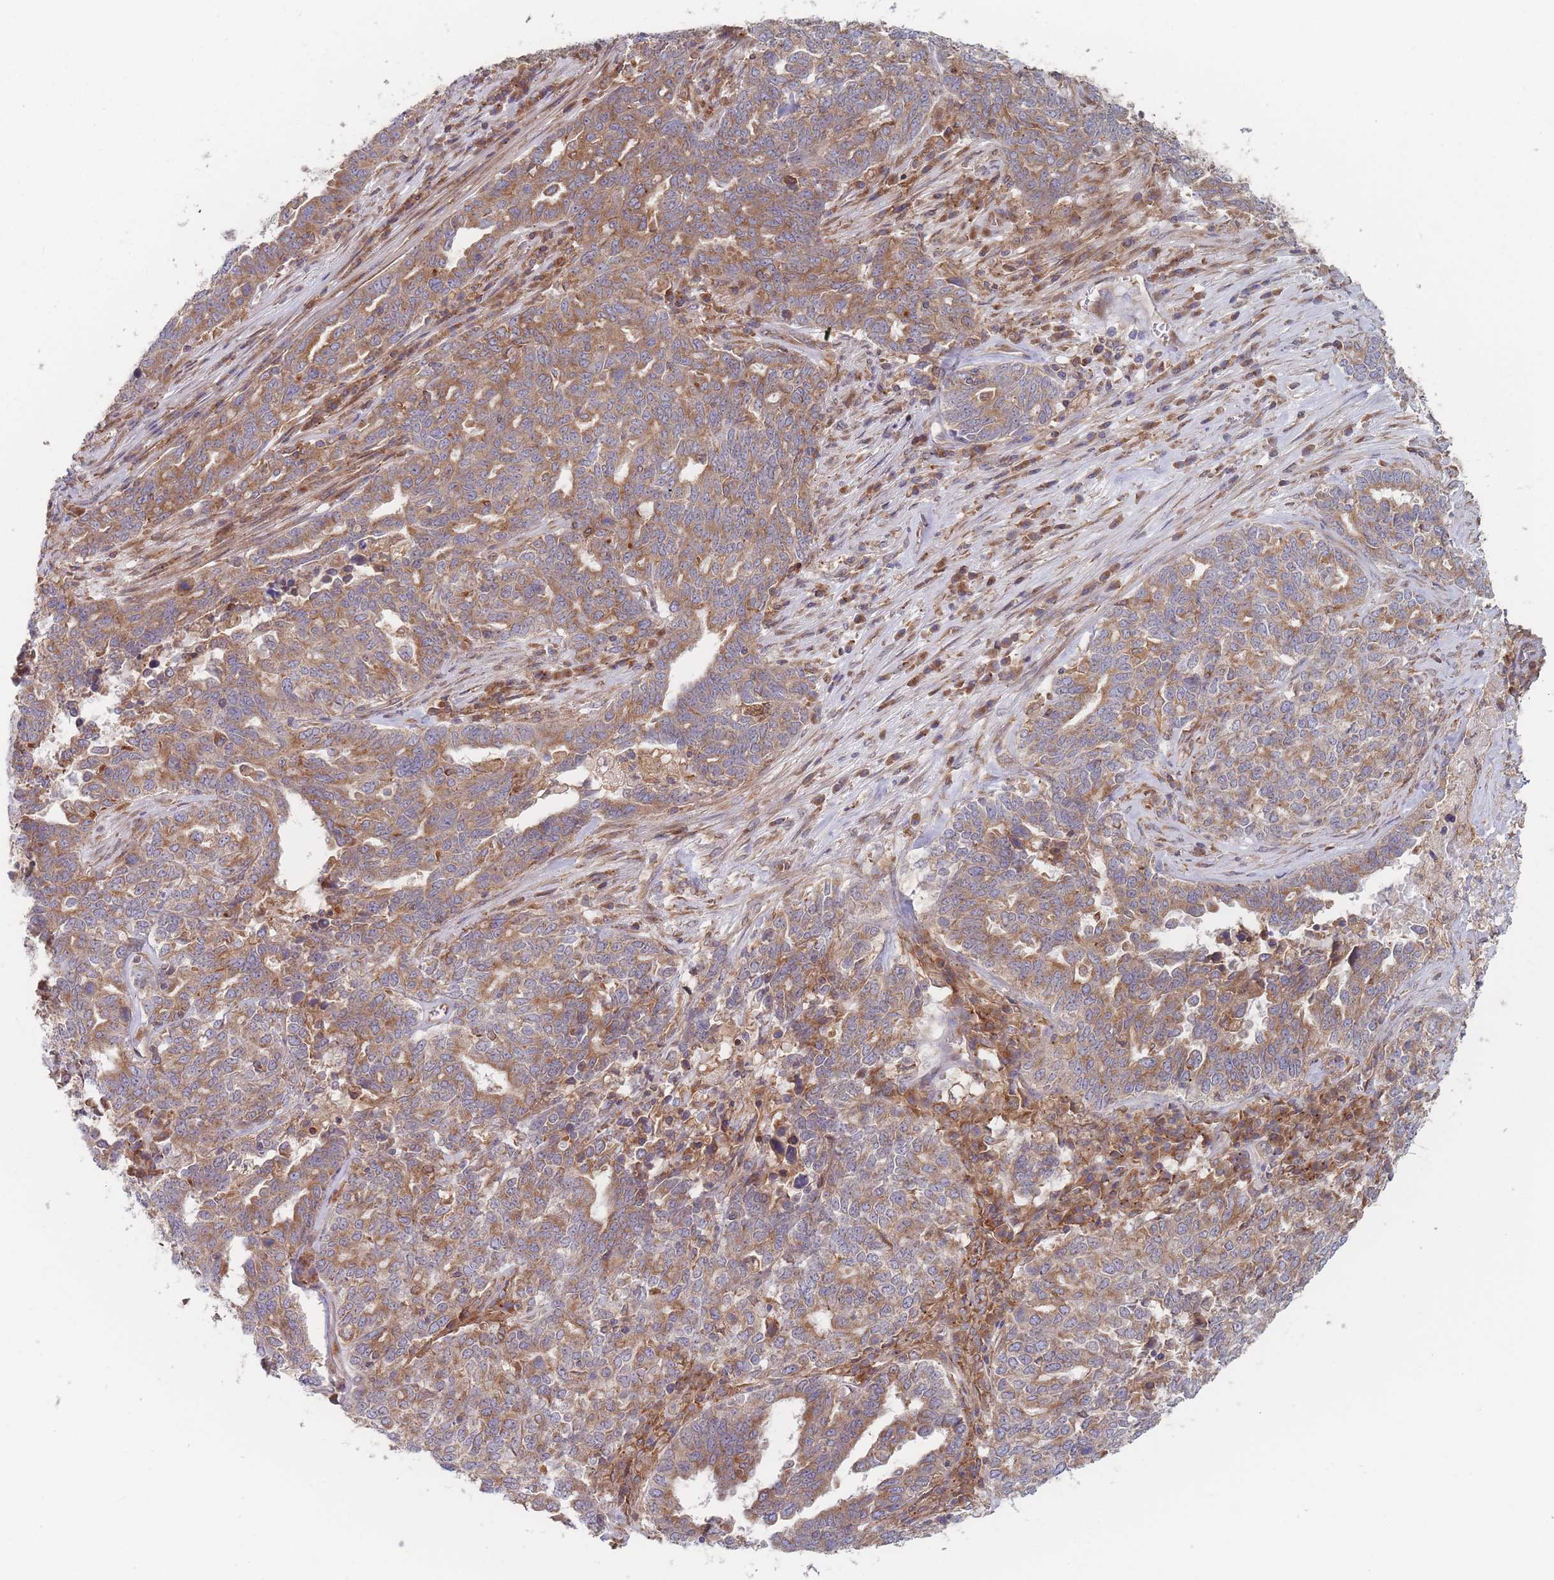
{"staining": {"intensity": "moderate", "quantity": ">75%", "location": "cytoplasmic/membranous"}, "tissue": "ovarian cancer", "cell_type": "Tumor cells", "image_type": "cancer", "snomed": [{"axis": "morphology", "description": "Carcinoma, endometroid"}, {"axis": "topography", "description": "Ovary"}], "caption": "DAB immunohistochemical staining of ovarian cancer (endometroid carcinoma) displays moderate cytoplasmic/membranous protein staining in approximately >75% of tumor cells.", "gene": "KDSR", "patient": {"sex": "female", "age": 62}}